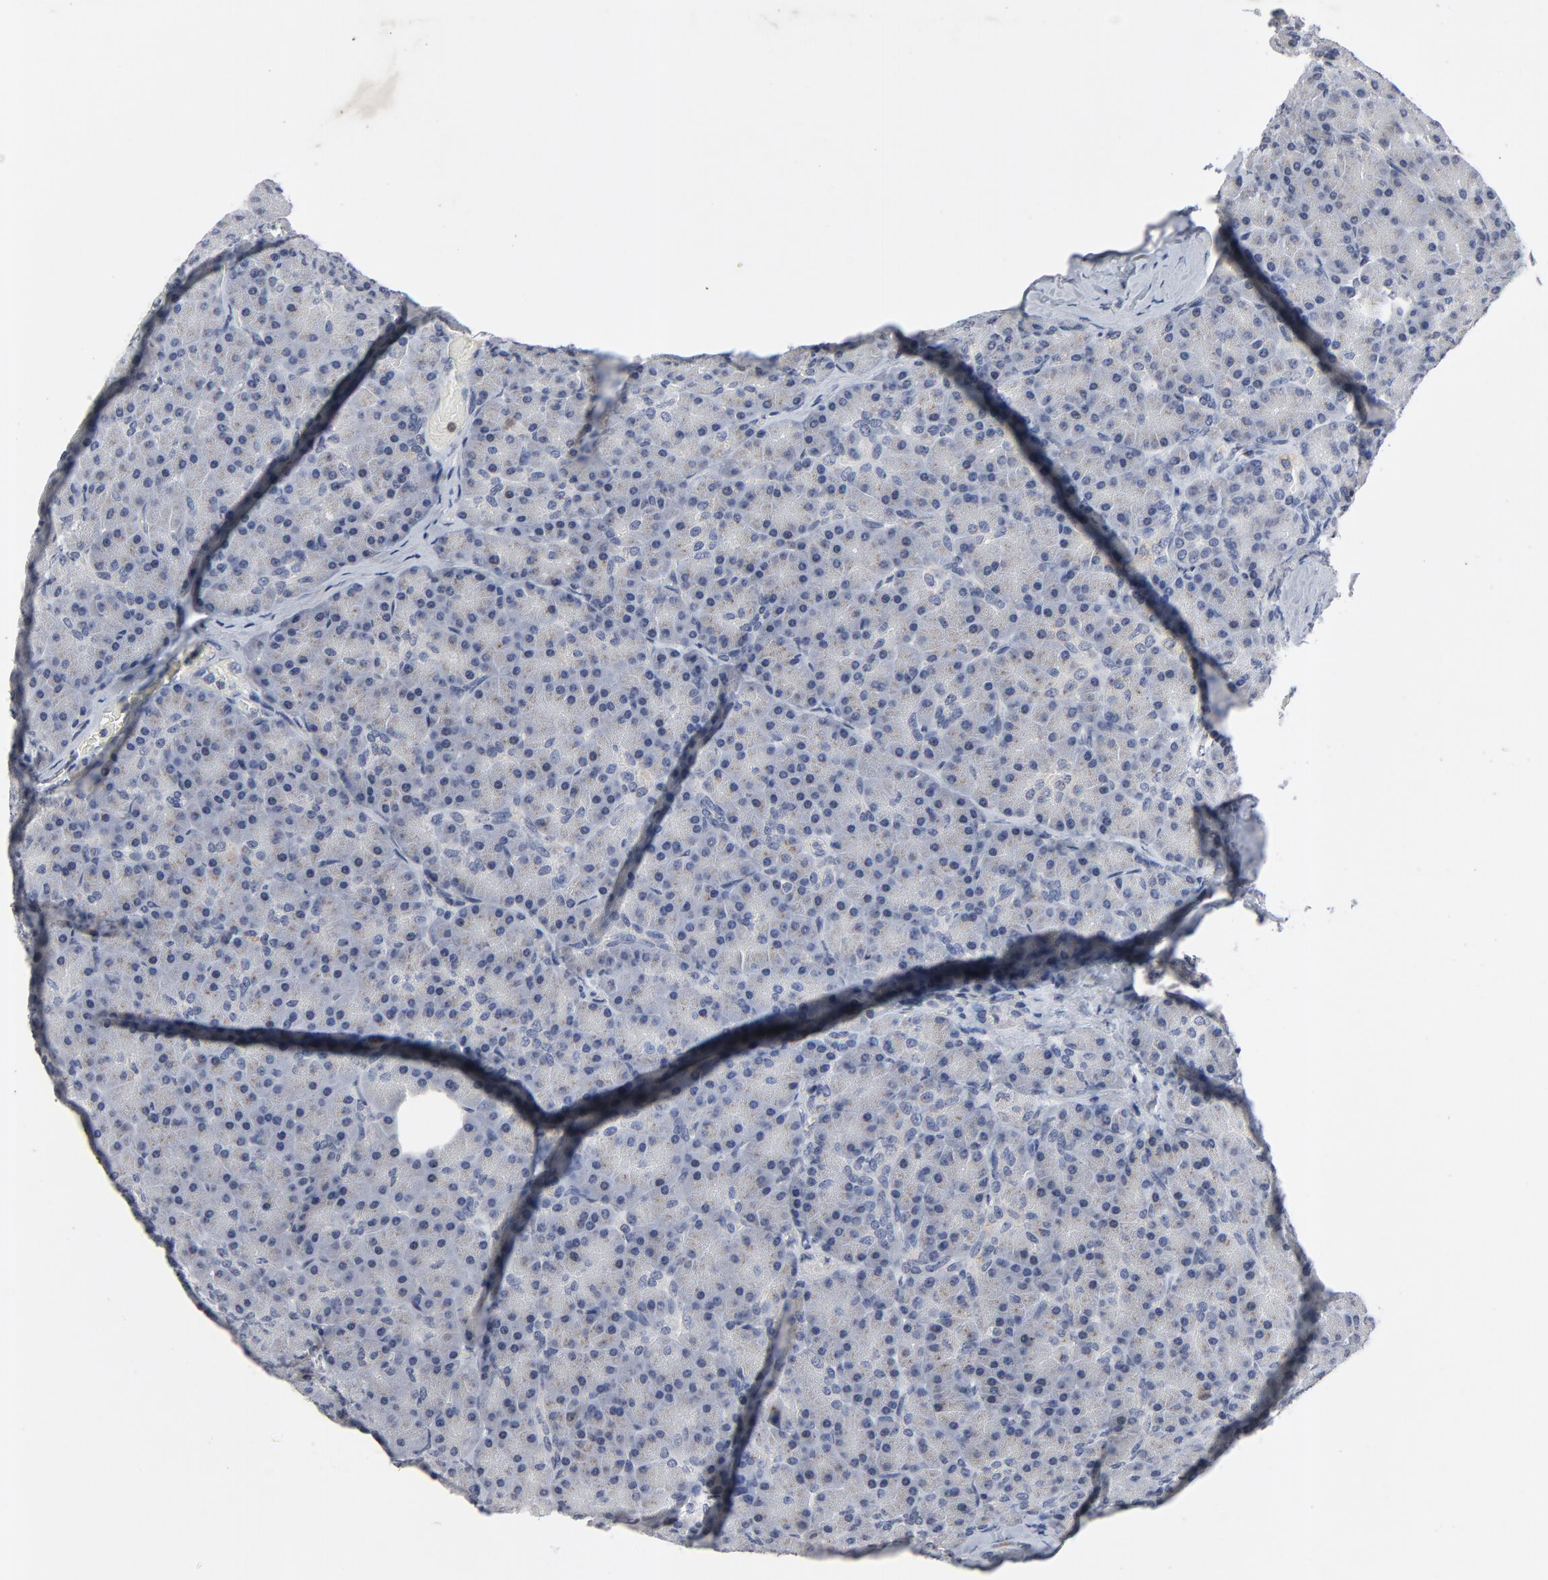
{"staining": {"intensity": "weak", "quantity": "<25%", "location": "cytoplasmic/membranous"}, "tissue": "pancreas", "cell_type": "Exocrine glandular cells", "image_type": "normal", "snomed": [{"axis": "morphology", "description": "Normal tissue, NOS"}, {"axis": "topography", "description": "Pancreas"}], "caption": "The micrograph shows no significant staining in exocrine glandular cells of pancreas. (Stains: DAB (3,3'-diaminobenzidine) IHC with hematoxylin counter stain, Microscopy: brightfield microscopy at high magnification).", "gene": "TCL1A", "patient": {"sex": "female", "age": 43}}